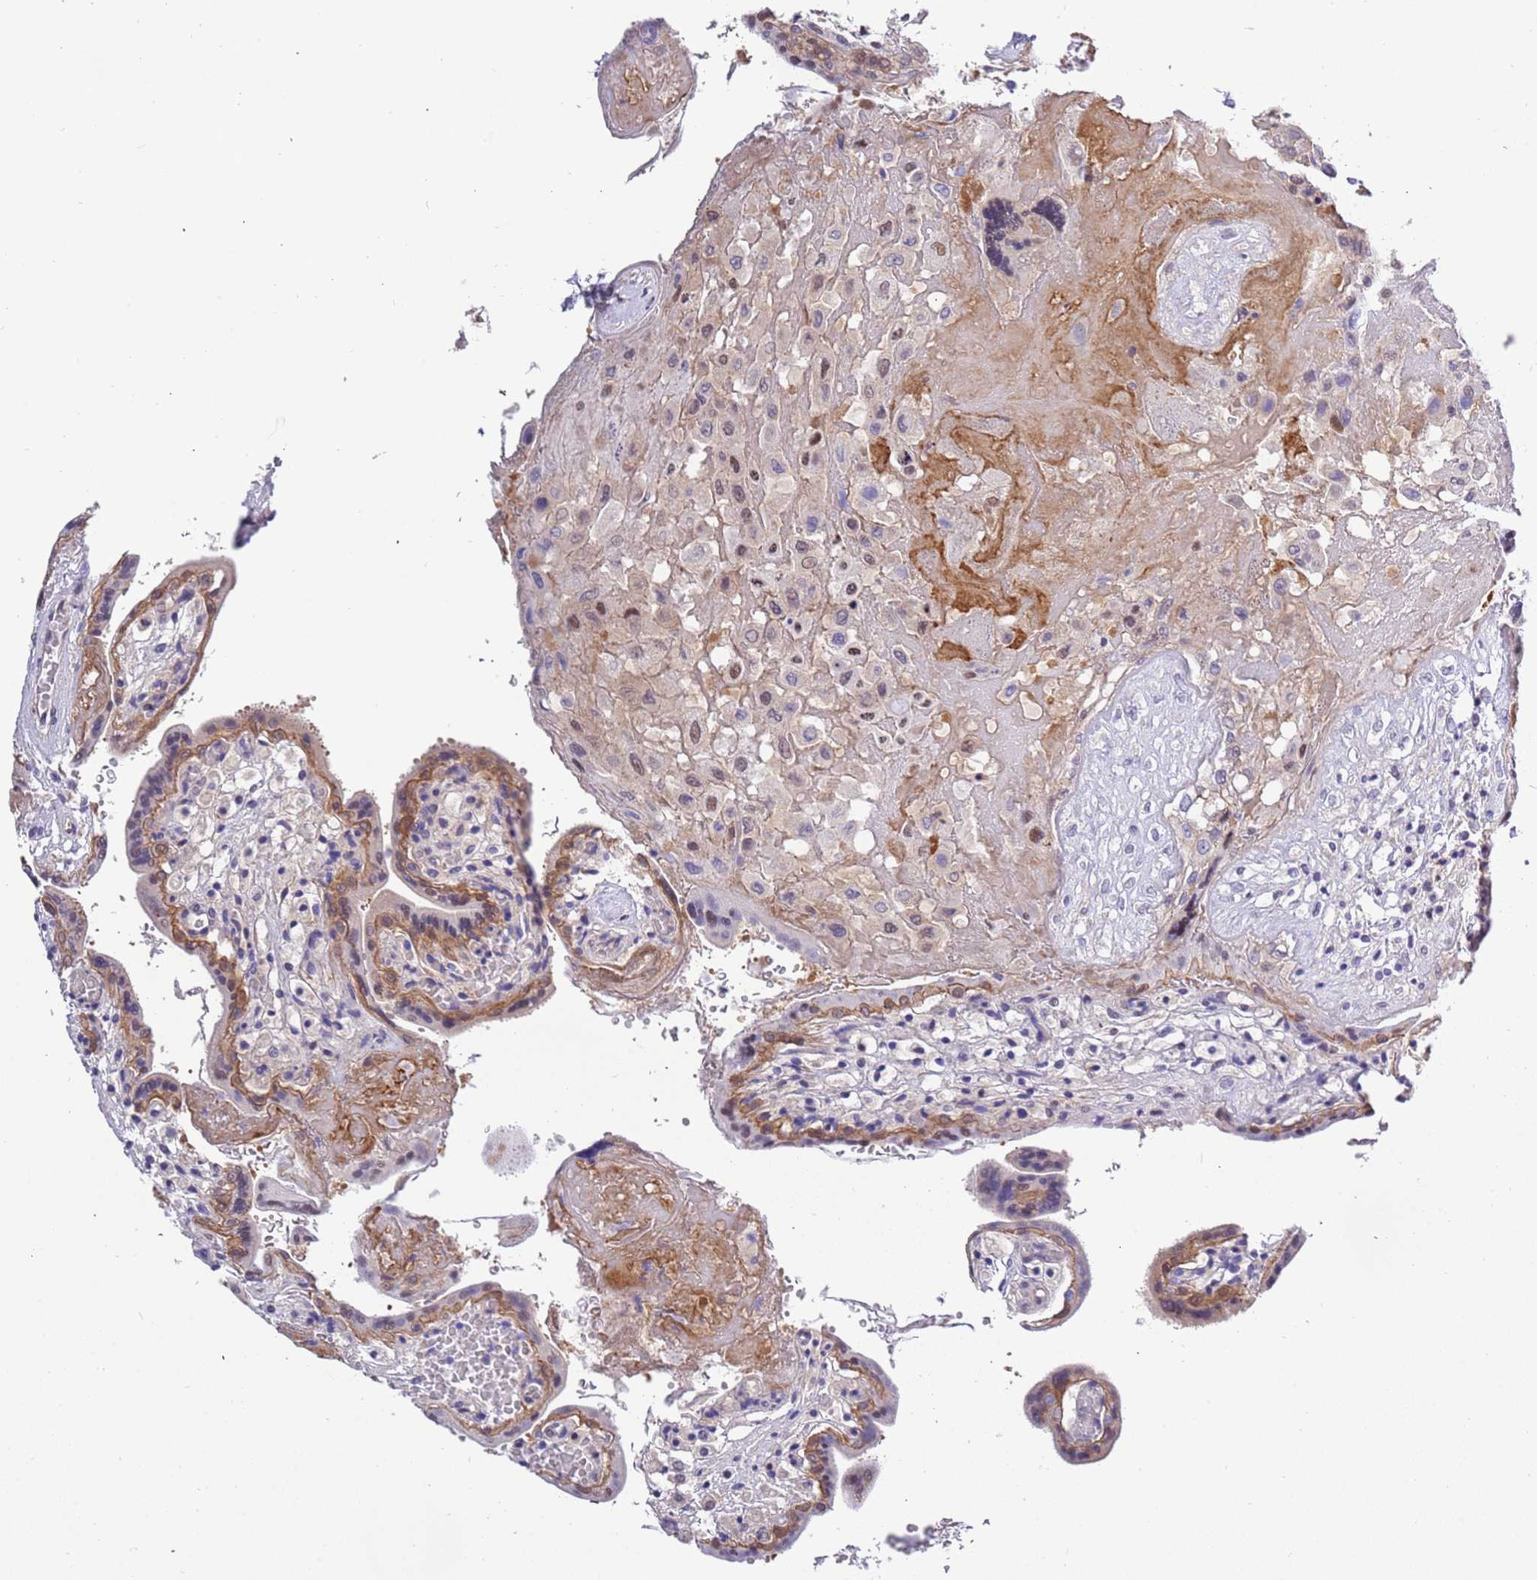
{"staining": {"intensity": "moderate", "quantity": "<25%", "location": "nuclear"}, "tissue": "placenta", "cell_type": "Decidual cells", "image_type": "normal", "snomed": [{"axis": "morphology", "description": "Normal tissue, NOS"}, {"axis": "topography", "description": "Placenta"}], "caption": "DAB immunohistochemical staining of benign human placenta exhibits moderate nuclear protein expression in approximately <25% of decidual cells.", "gene": "STIP1", "patient": {"sex": "female", "age": 37}}